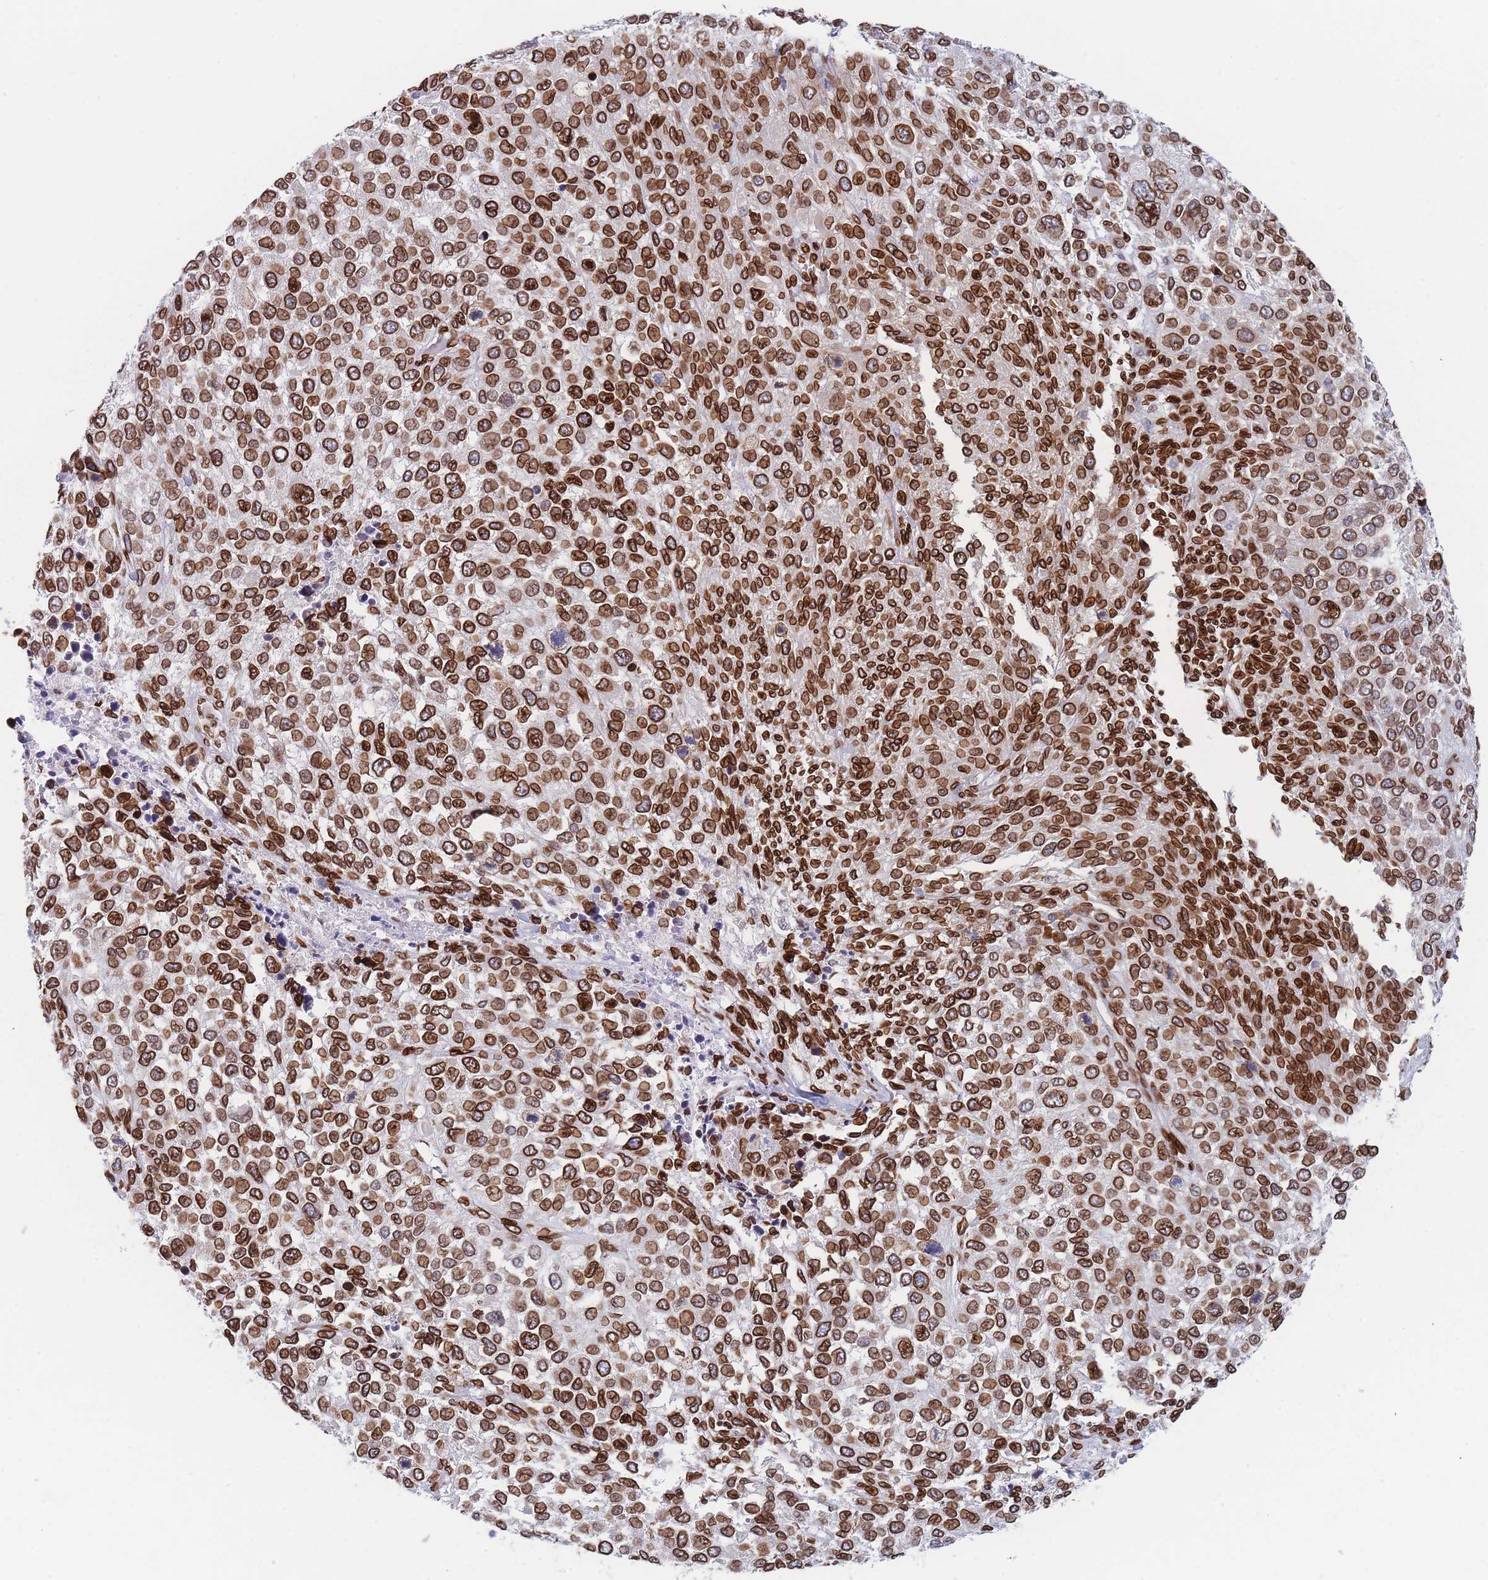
{"staining": {"intensity": "strong", "quantity": ">75%", "location": "cytoplasmic/membranous,nuclear"}, "tissue": "melanoma", "cell_type": "Tumor cells", "image_type": "cancer", "snomed": [{"axis": "morphology", "description": "Malignant melanoma, NOS"}, {"axis": "topography", "description": "Skin of trunk"}], "caption": "Immunohistochemistry of human malignant melanoma demonstrates high levels of strong cytoplasmic/membranous and nuclear staining in about >75% of tumor cells. (Brightfield microscopy of DAB IHC at high magnification).", "gene": "ZBTB1", "patient": {"sex": "male", "age": 71}}